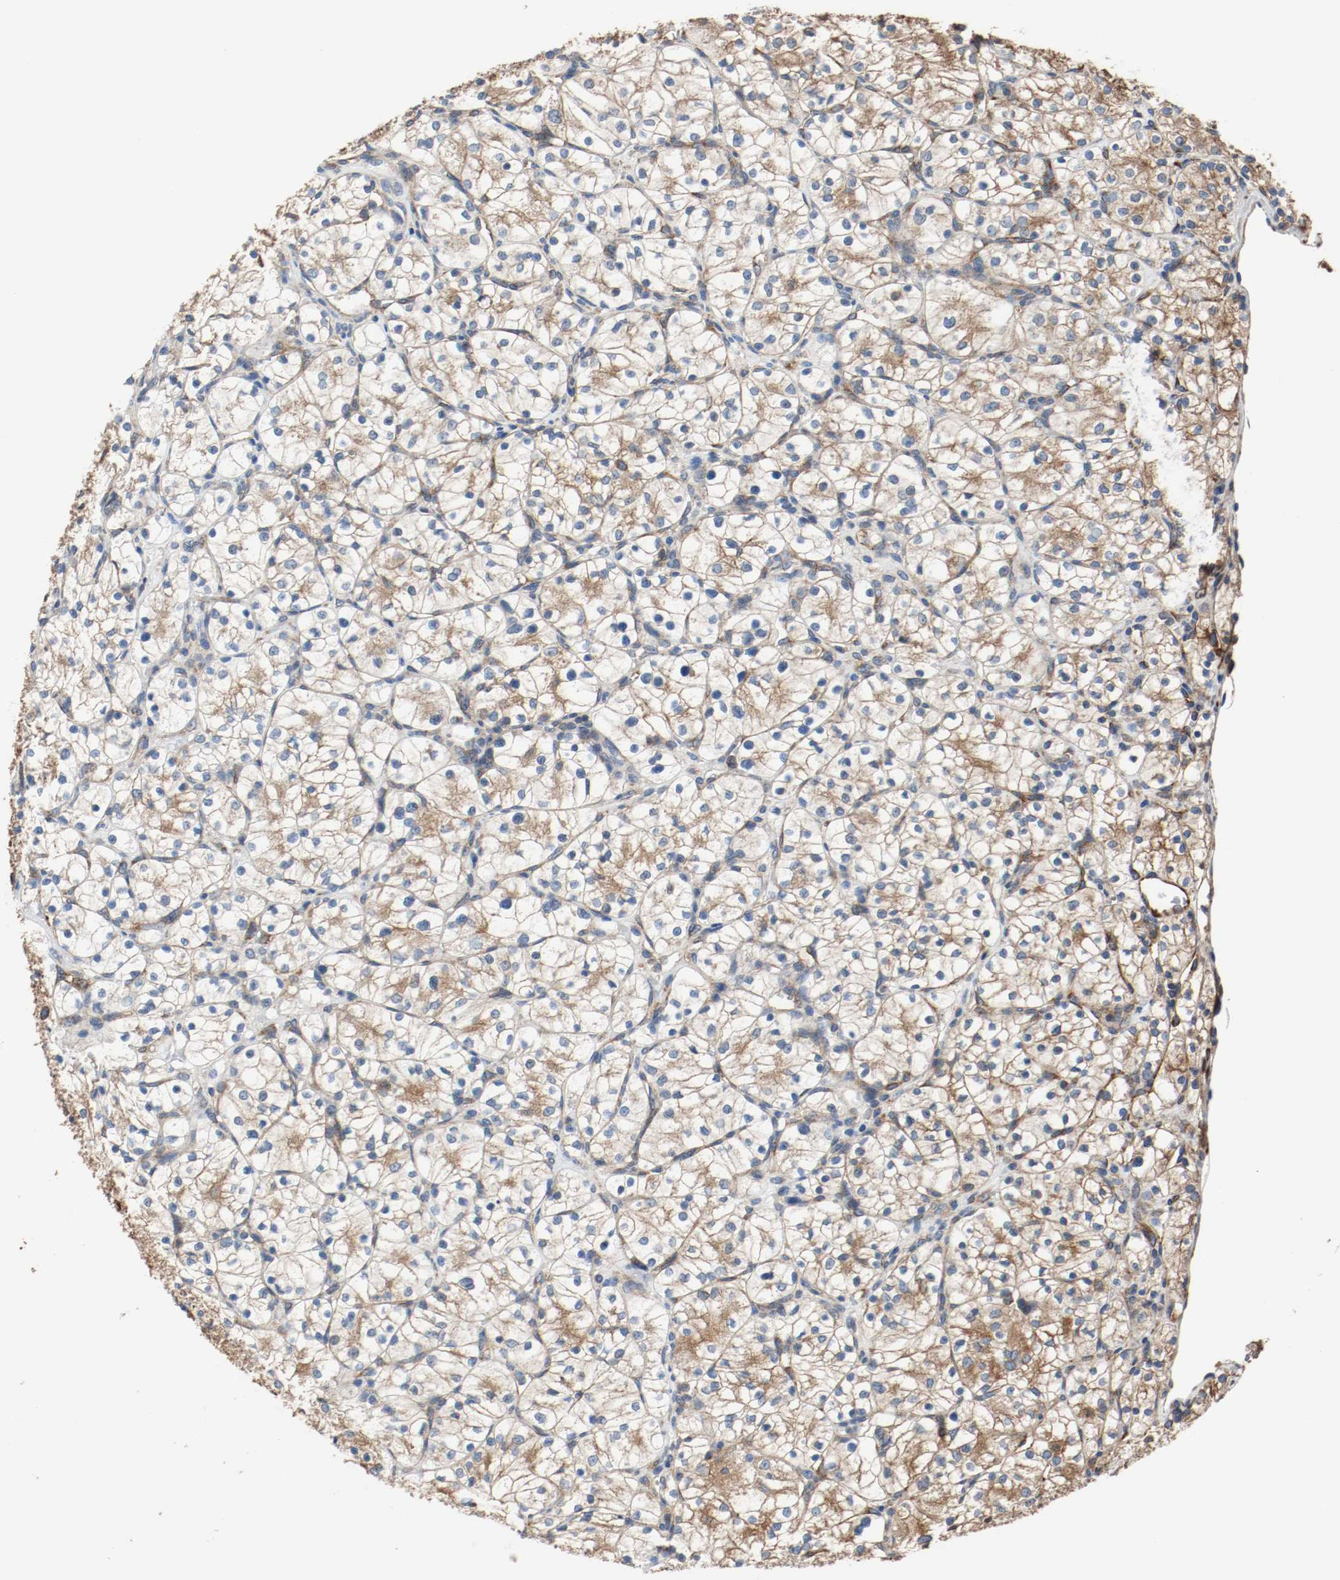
{"staining": {"intensity": "moderate", "quantity": "25%-75%", "location": "cytoplasmic/membranous"}, "tissue": "renal cancer", "cell_type": "Tumor cells", "image_type": "cancer", "snomed": [{"axis": "morphology", "description": "Adenocarcinoma, NOS"}, {"axis": "topography", "description": "Kidney"}], "caption": "Moderate cytoplasmic/membranous protein positivity is appreciated in about 25%-75% of tumor cells in renal cancer.", "gene": "TUBA3D", "patient": {"sex": "female", "age": 60}}